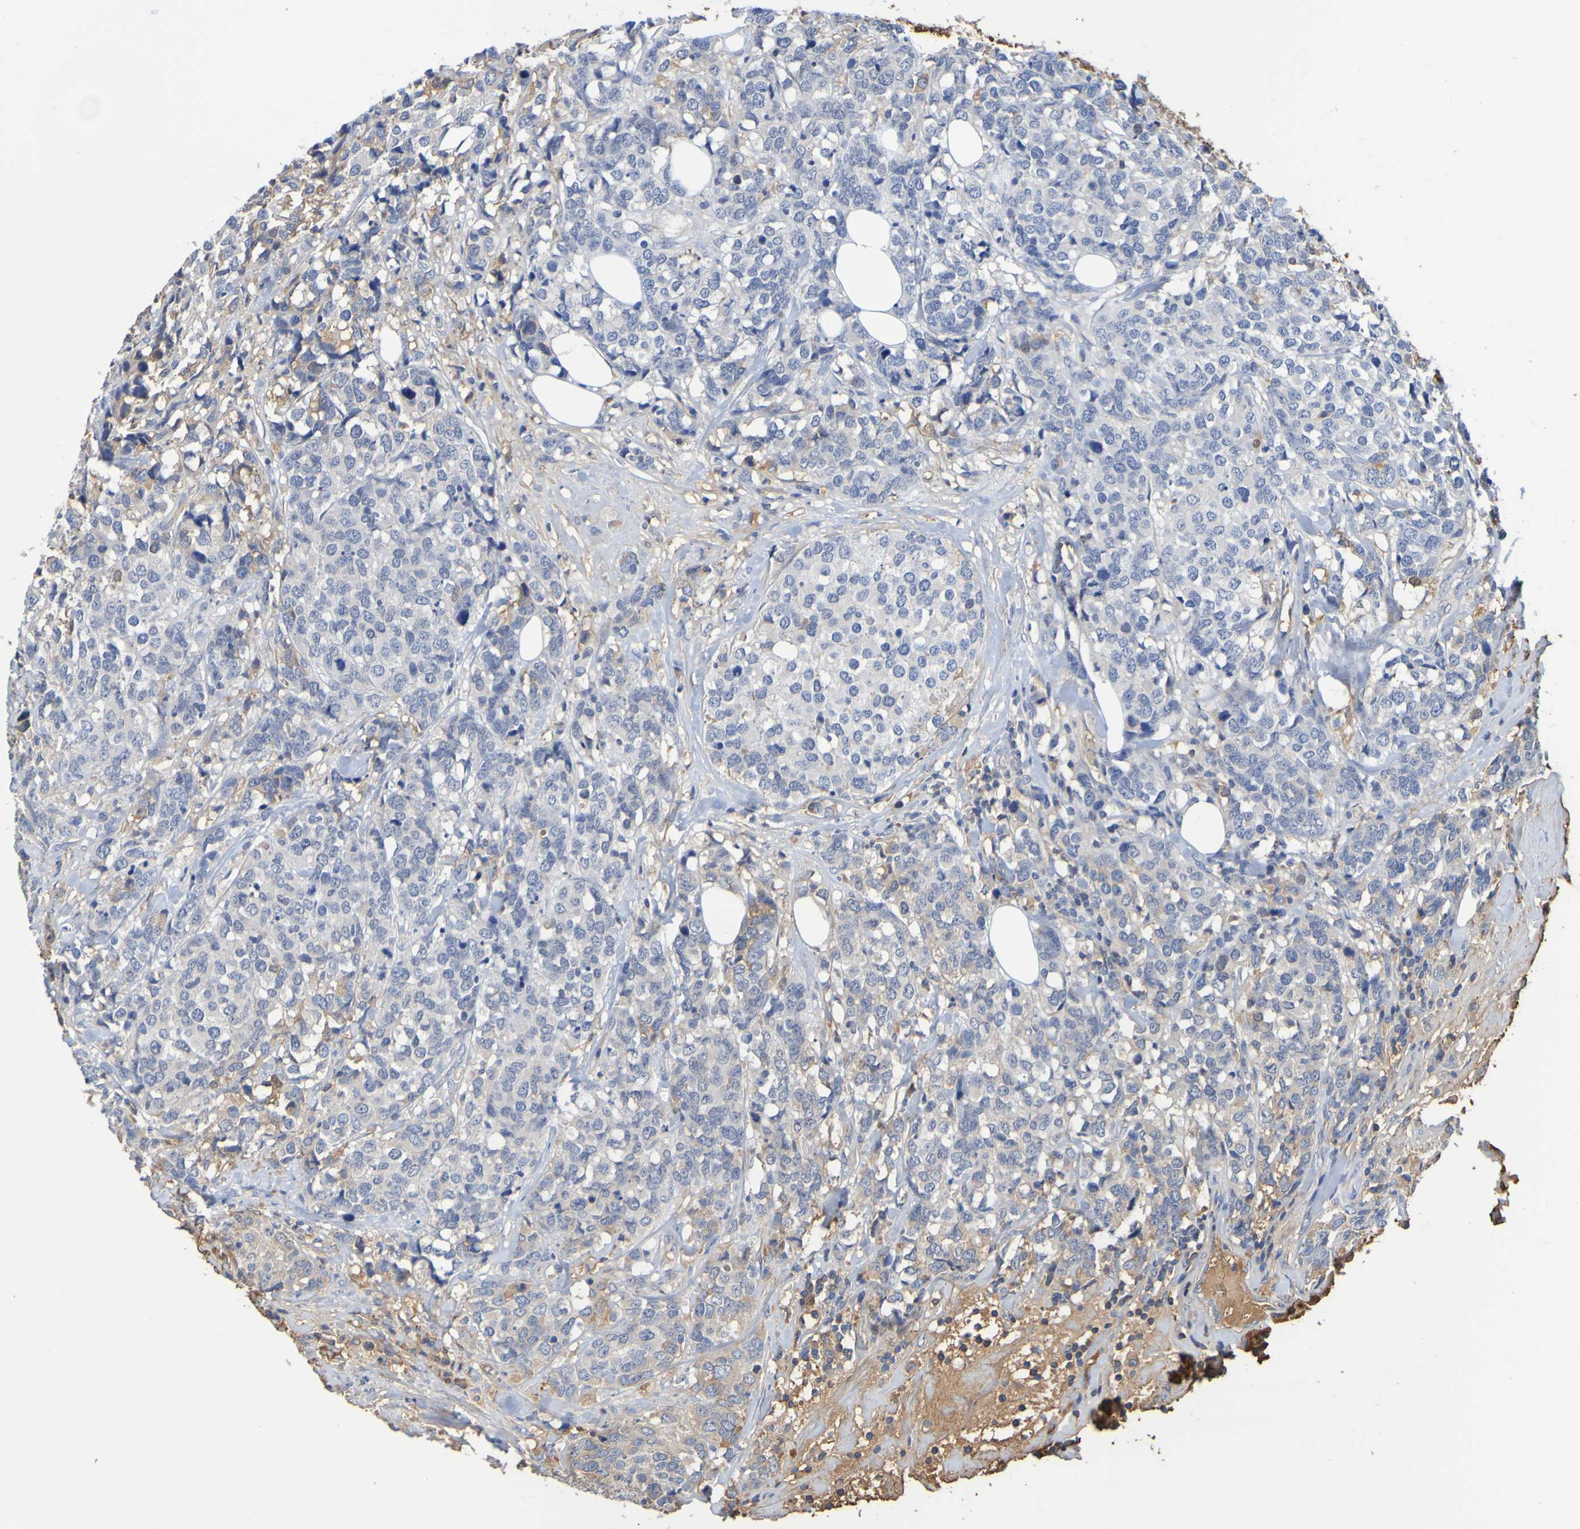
{"staining": {"intensity": "negative", "quantity": "none", "location": "none"}, "tissue": "breast cancer", "cell_type": "Tumor cells", "image_type": "cancer", "snomed": [{"axis": "morphology", "description": "Lobular carcinoma"}, {"axis": "topography", "description": "Breast"}], "caption": "IHC image of neoplastic tissue: breast lobular carcinoma stained with DAB (3,3'-diaminobenzidine) reveals no significant protein positivity in tumor cells.", "gene": "GAB3", "patient": {"sex": "female", "age": 59}}